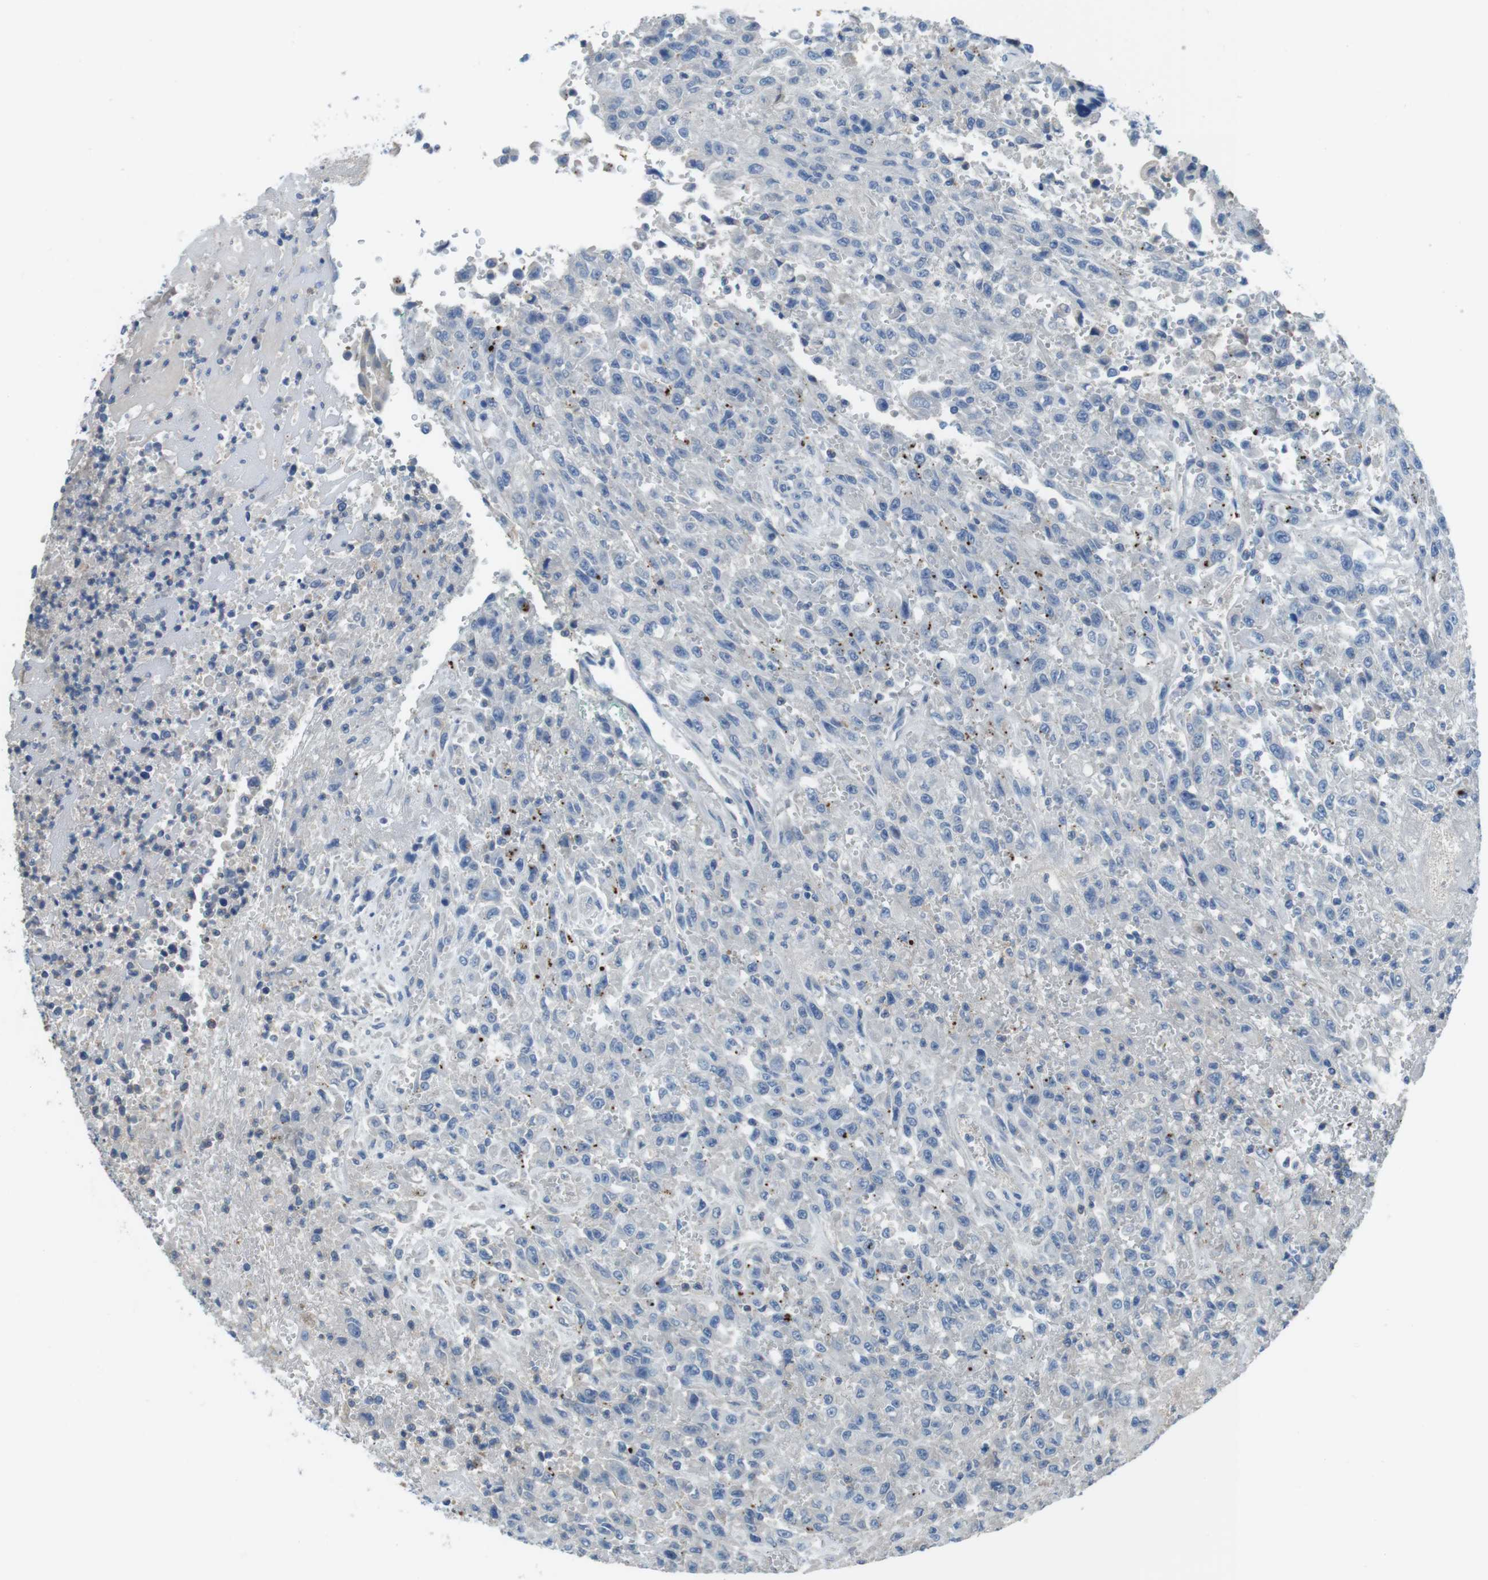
{"staining": {"intensity": "negative", "quantity": "none", "location": "none"}, "tissue": "urothelial cancer", "cell_type": "Tumor cells", "image_type": "cancer", "snomed": [{"axis": "morphology", "description": "Urothelial carcinoma, High grade"}, {"axis": "topography", "description": "Urinary bladder"}], "caption": "The photomicrograph demonstrates no significant staining in tumor cells of urothelial cancer.", "gene": "TMPRSS15", "patient": {"sex": "male", "age": 46}}